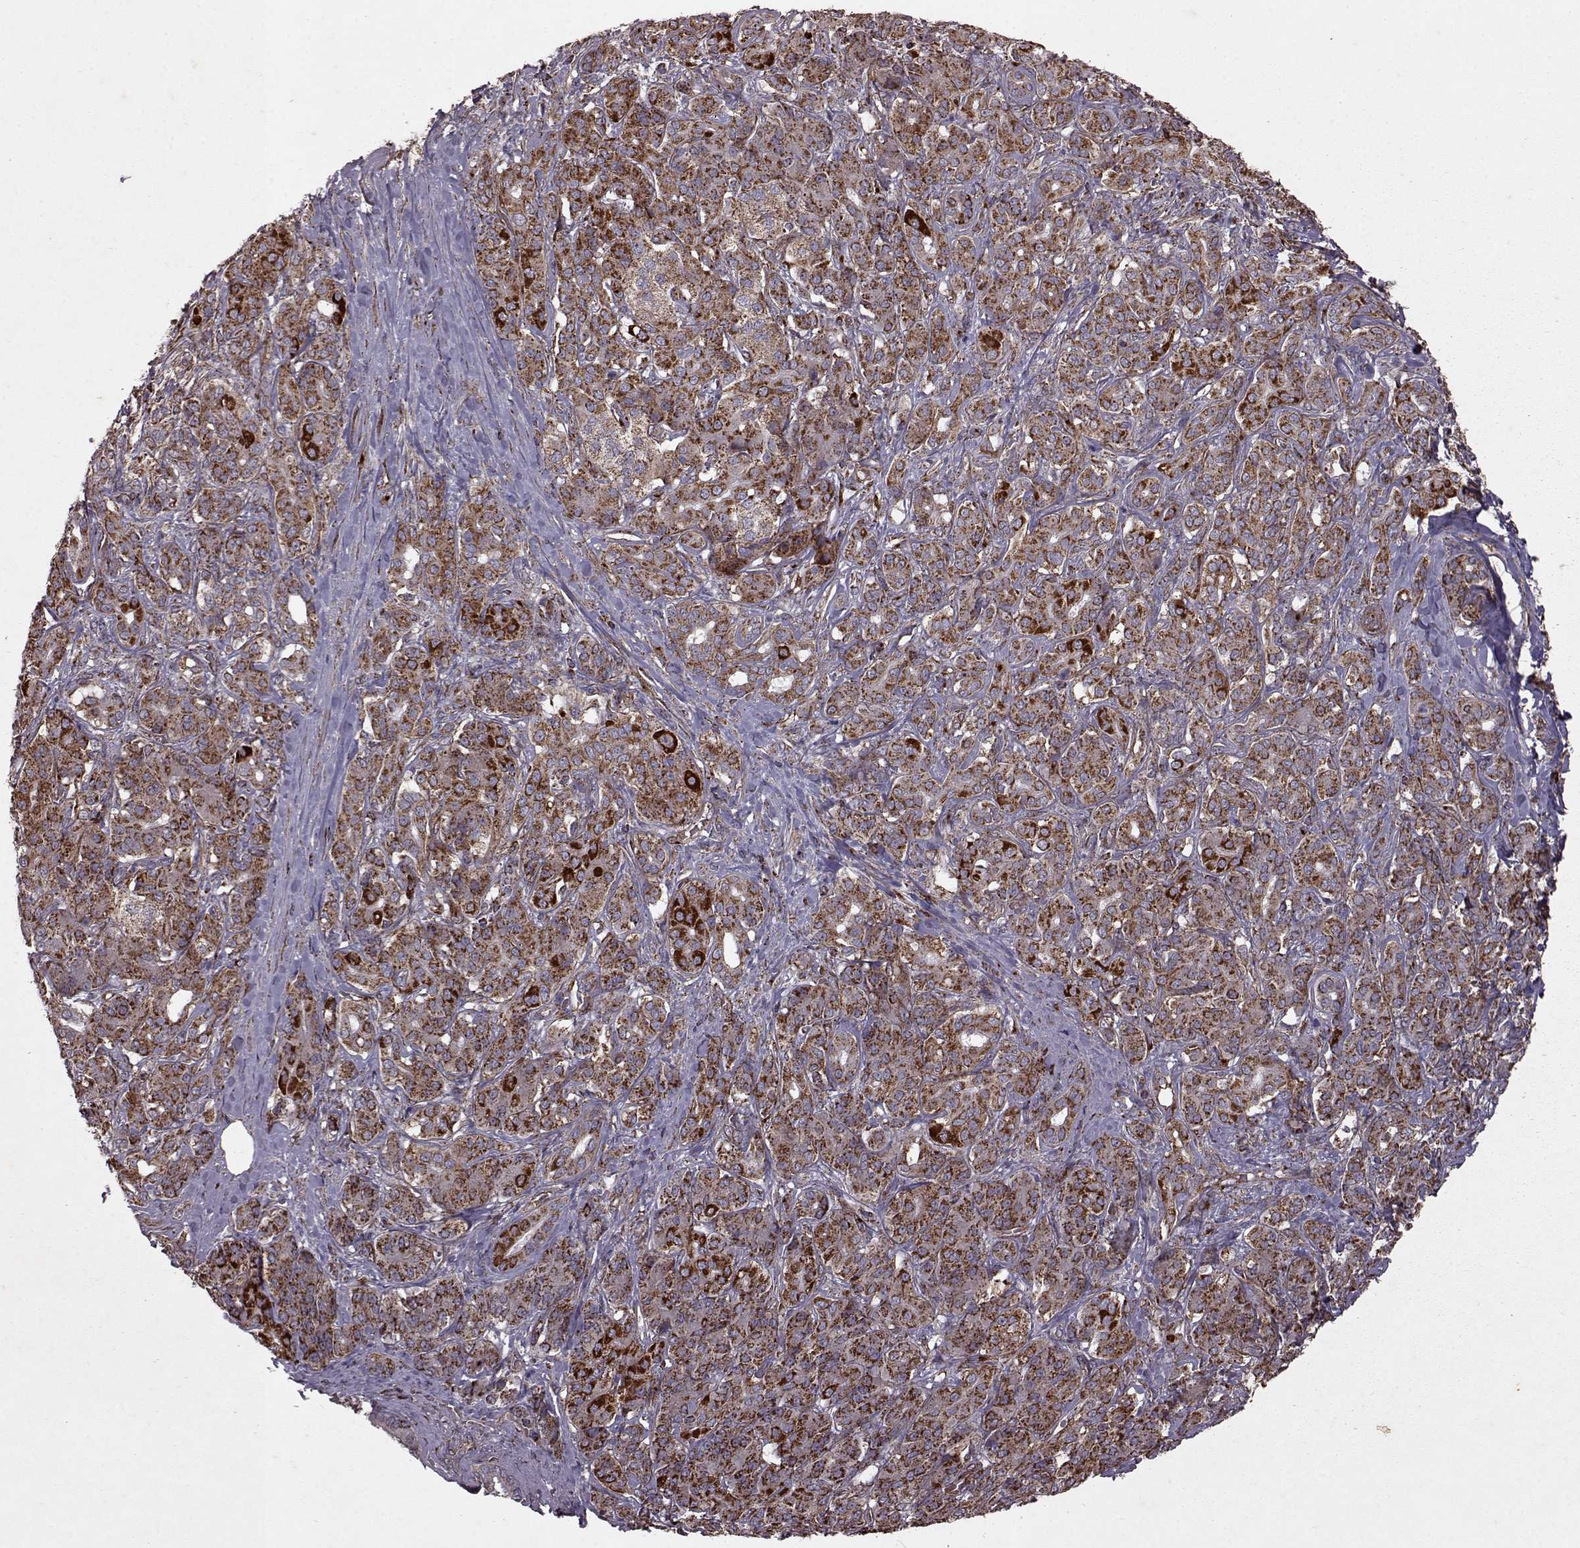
{"staining": {"intensity": "moderate", "quantity": ">75%", "location": "cytoplasmic/membranous"}, "tissue": "pancreatic cancer", "cell_type": "Tumor cells", "image_type": "cancer", "snomed": [{"axis": "morphology", "description": "Normal tissue, NOS"}, {"axis": "morphology", "description": "Inflammation, NOS"}, {"axis": "morphology", "description": "Adenocarcinoma, NOS"}, {"axis": "topography", "description": "Pancreas"}], "caption": "Adenocarcinoma (pancreatic) stained with immunohistochemistry (IHC) demonstrates moderate cytoplasmic/membranous expression in about >75% of tumor cells.", "gene": "FXN", "patient": {"sex": "male", "age": 57}}